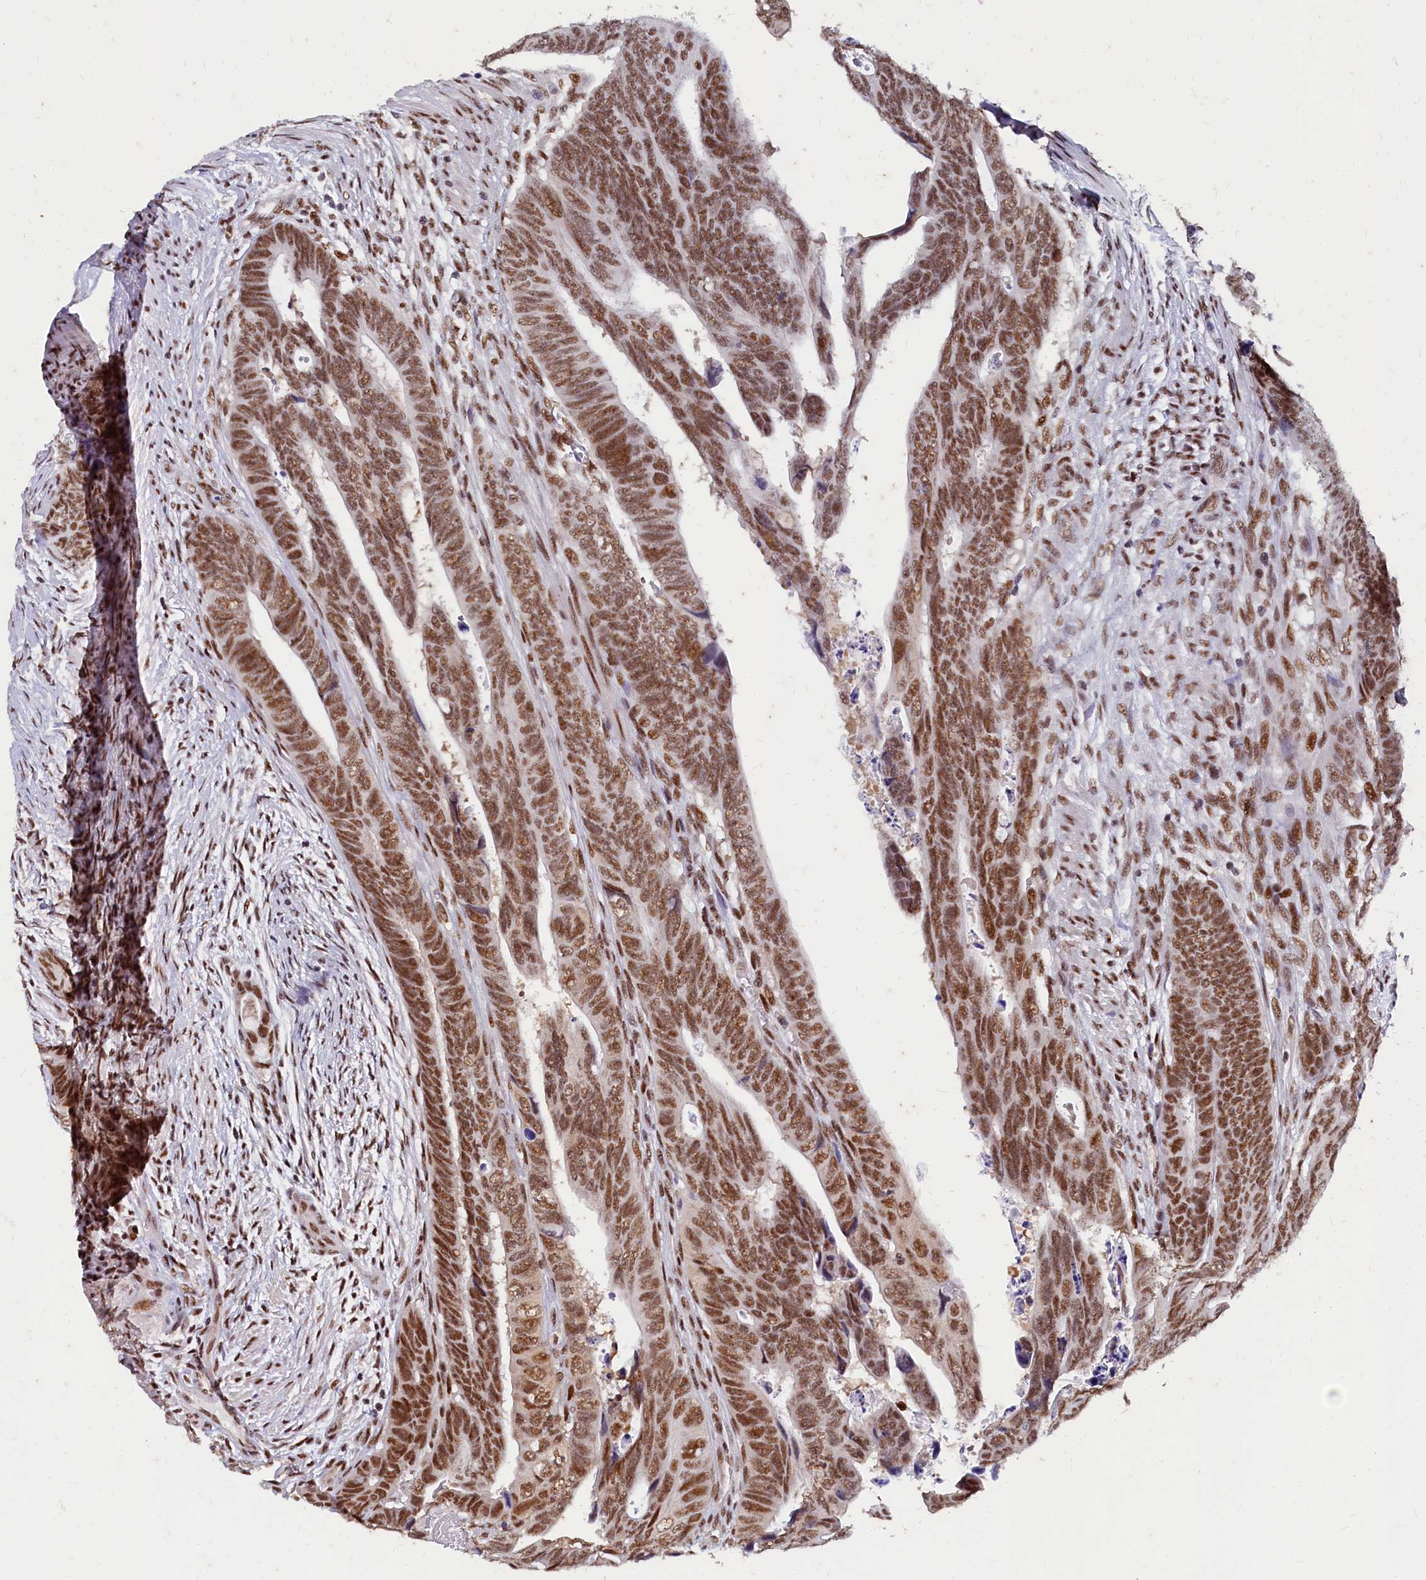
{"staining": {"intensity": "moderate", "quantity": ">75%", "location": "nuclear"}, "tissue": "colorectal cancer", "cell_type": "Tumor cells", "image_type": "cancer", "snomed": [{"axis": "morphology", "description": "Adenocarcinoma, NOS"}, {"axis": "topography", "description": "Rectum"}], "caption": "Protein staining of adenocarcinoma (colorectal) tissue reveals moderate nuclear staining in approximately >75% of tumor cells.", "gene": "CPSF7", "patient": {"sex": "female", "age": 78}}